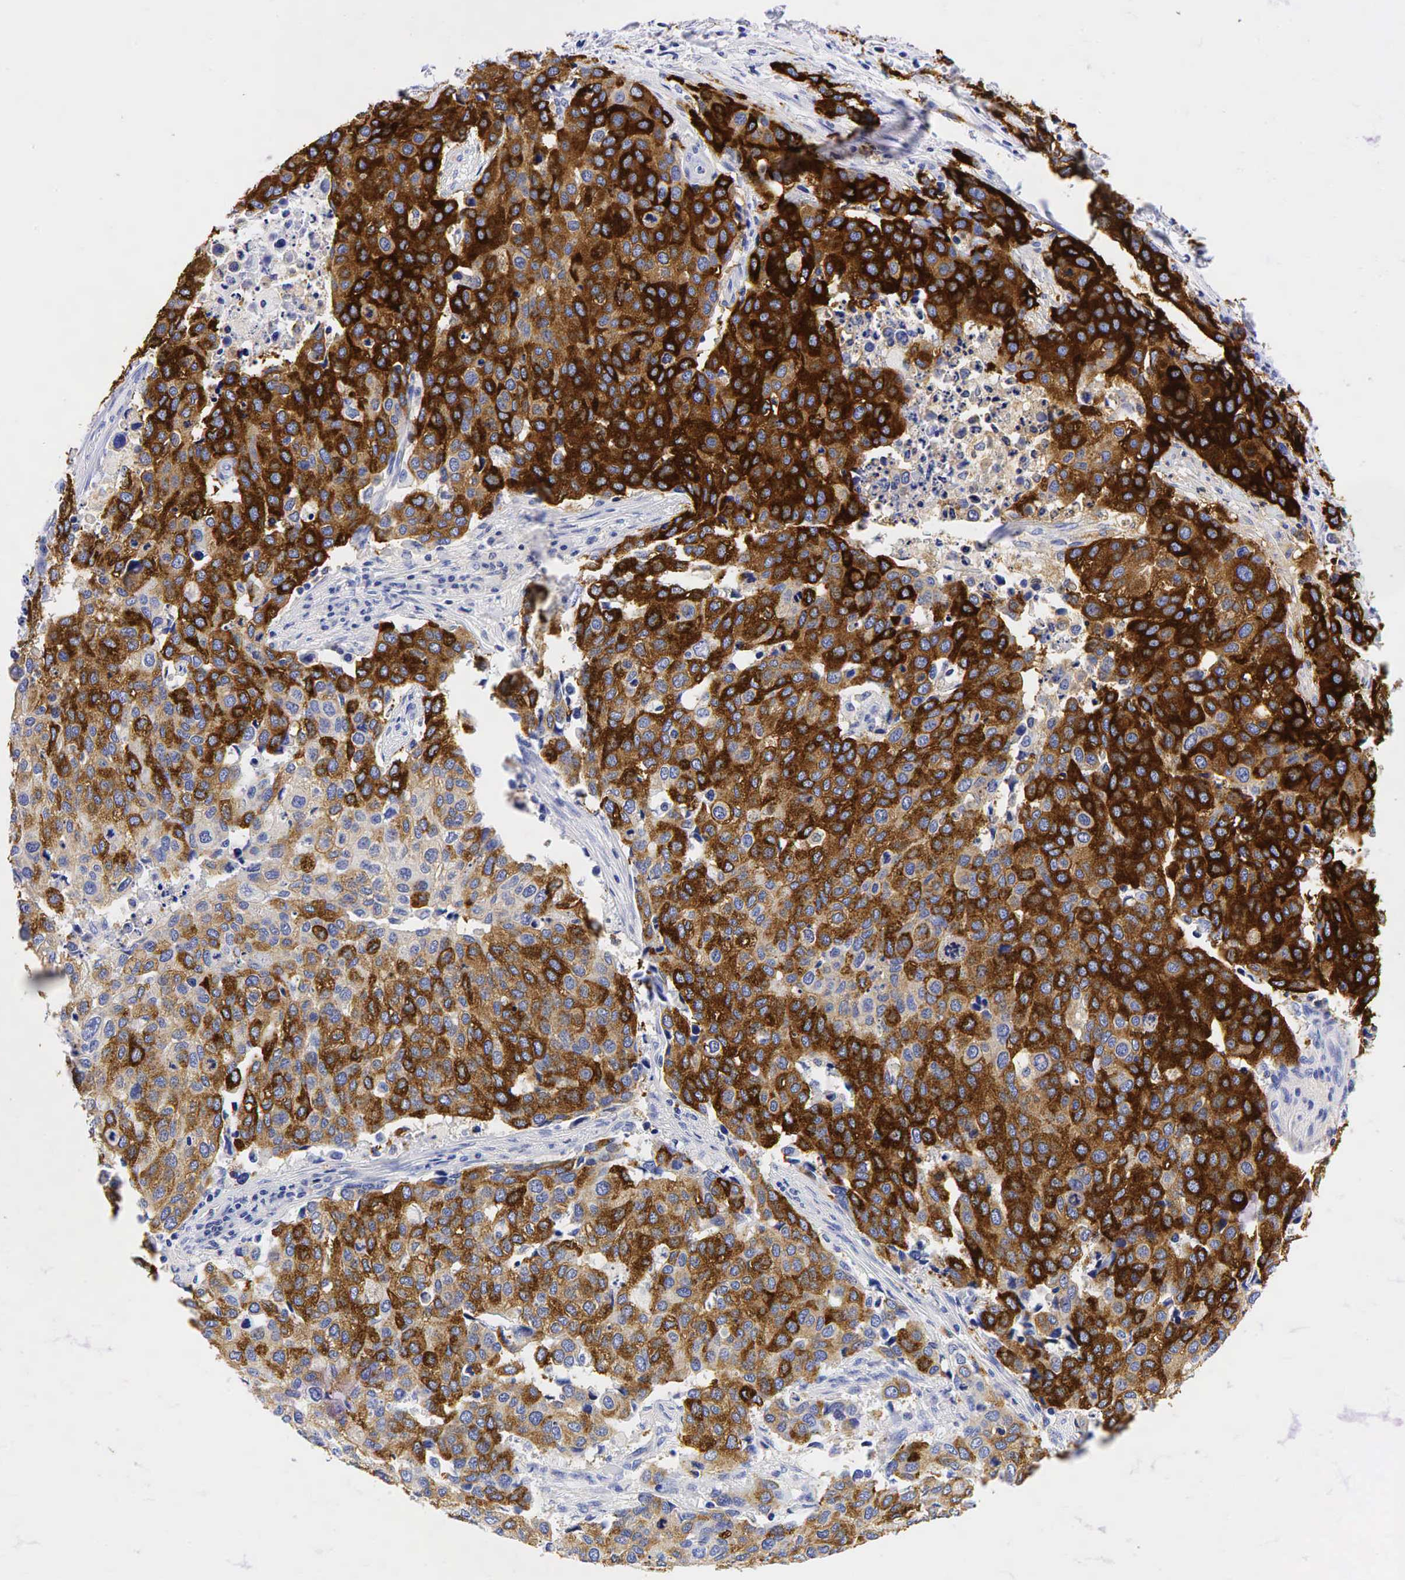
{"staining": {"intensity": "strong", "quantity": ">75%", "location": "cytoplasmic/membranous"}, "tissue": "cervical cancer", "cell_type": "Tumor cells", "image_type": "cancer", "snomed": [{"axis": "morphology", "description": "Squamous cell carcinoma, NOS"}, {"axis": "topography", "description": "Cervix"}], "caption": "A micrograph showing strong cytoplasmic/membranous staining in about >75% of tumor cells in cervical cancer, as visualized by brown immunohistochemical staining.", "gene": "TNFRSF8", "patient": {"sex": "female", "age": 54}}